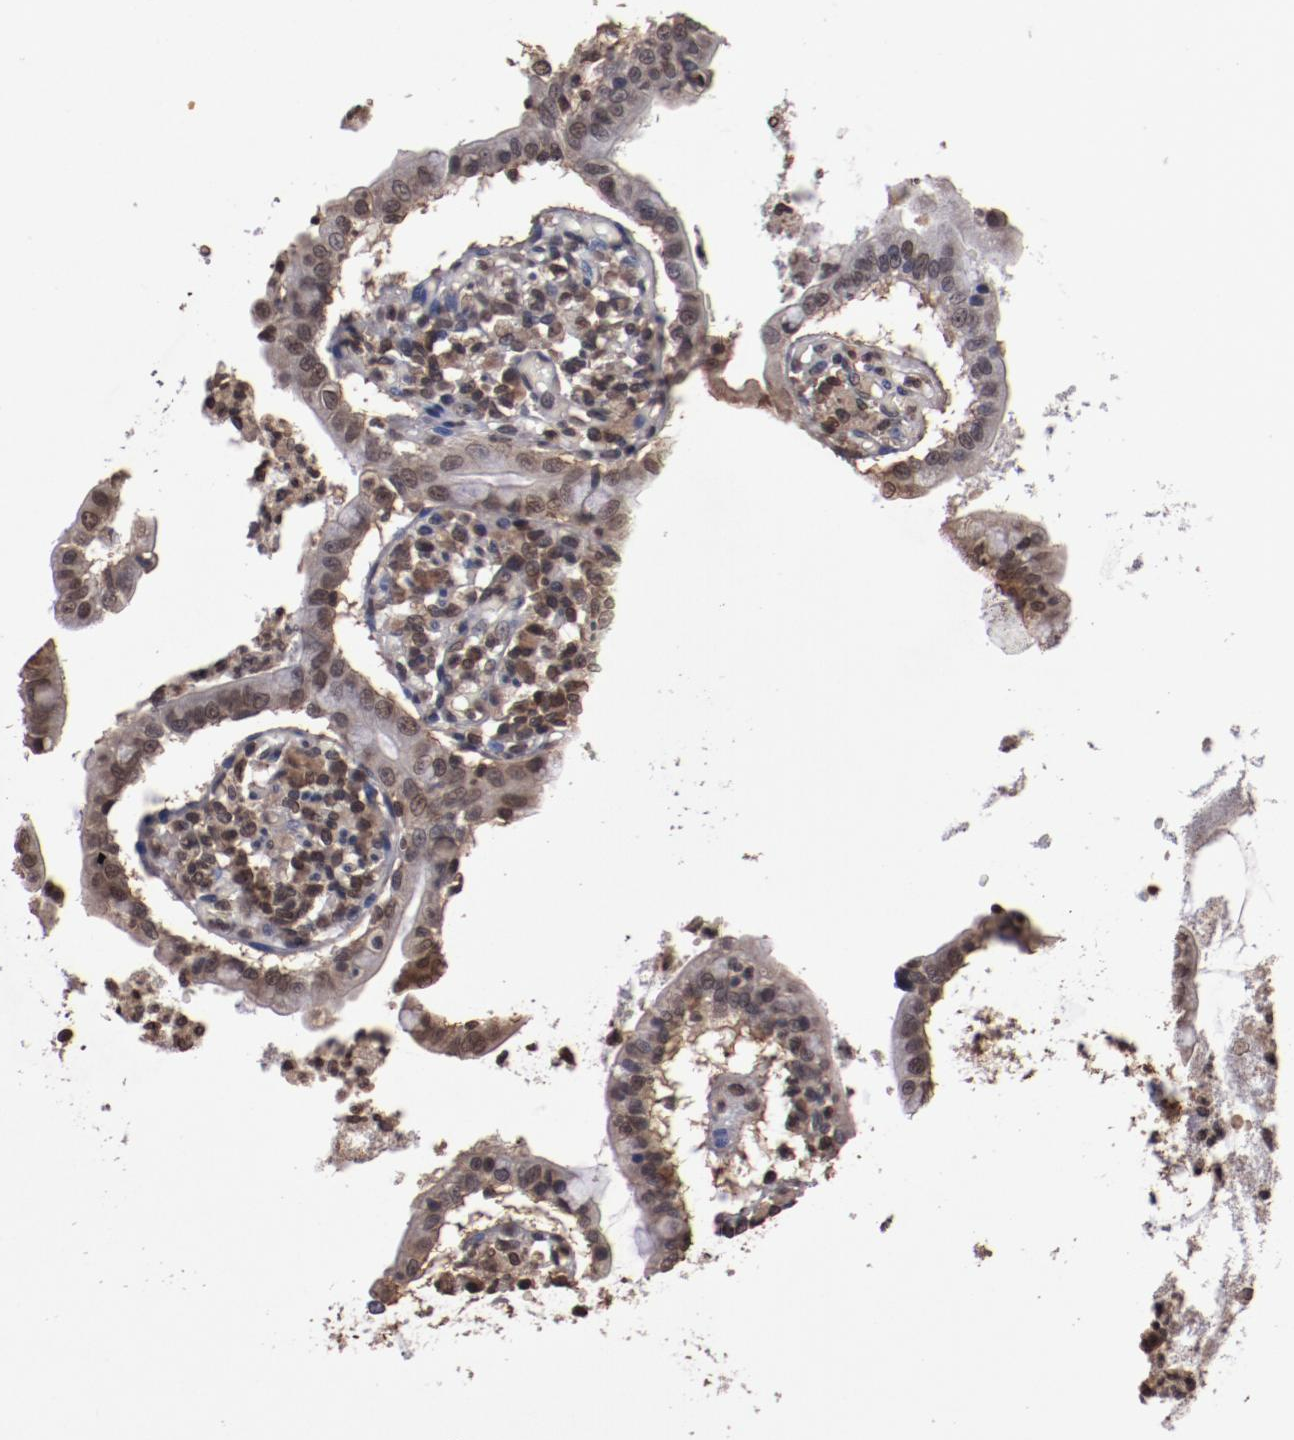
{"staining": {"intensity": "moderate", "quantity": ">75%", "location": "nuclear"}, "tissue": "small intestine", "cell_type": "Glandular cells", "image_type": "normal", "snomed": [{"axis": "morphology", "description": "Normal tissue, NOS"}, {"axis": "topography", "description": "Small intestine"}], "caption": "The immunohistochemical stain shows moderate nuclear expression in glandular cells of normal small intestine.", "gene": "AKT1", "patient": {"sex": "female", "age": 61}}